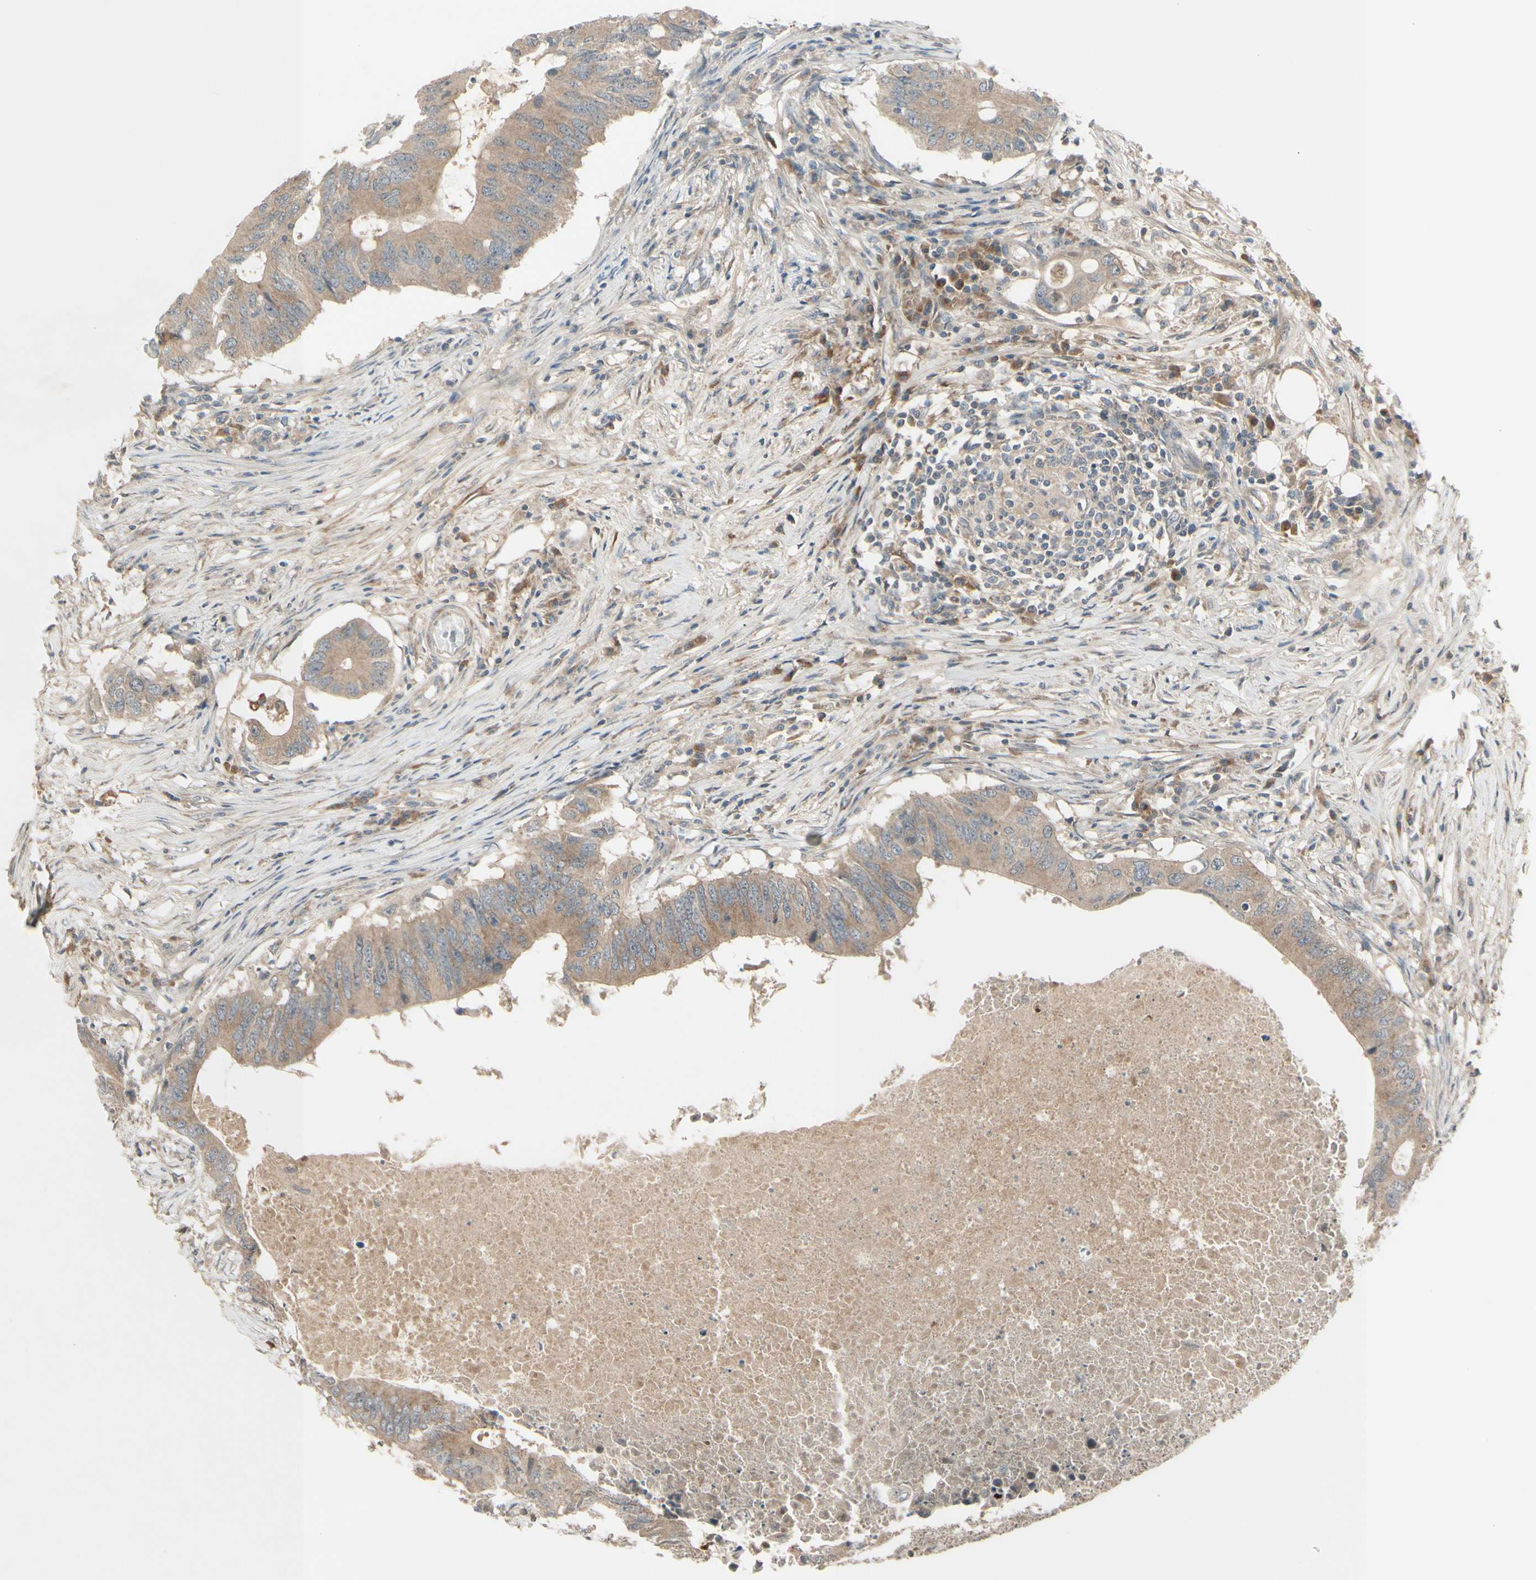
{"staining": {"intensity": "weak", "quantity": ">75%", "location": "cytoplasmic/membranous"}, "tissue": "colorectal cancer", "cell_type": "Tumor cells", "image_type": "cancer", "snomed": [{"axis": "morphology", "description": "Adenocarcinoma, NOS"}, {"axis": "topography", "description": "Colon"}], "caption": "Colorectal cancer (adenocarcinoma) was stained to show a protein in brown. There is low levels of weak cytoplasmic/membranous staining in about >75% of tumor cells. The staining is performed using DAB brown chromogen to label protein expression. The nuclei are counter-stained blue using hematoxylin.", "gene": "FHDC1", "patient": {"sex": "male", "age": 71}}